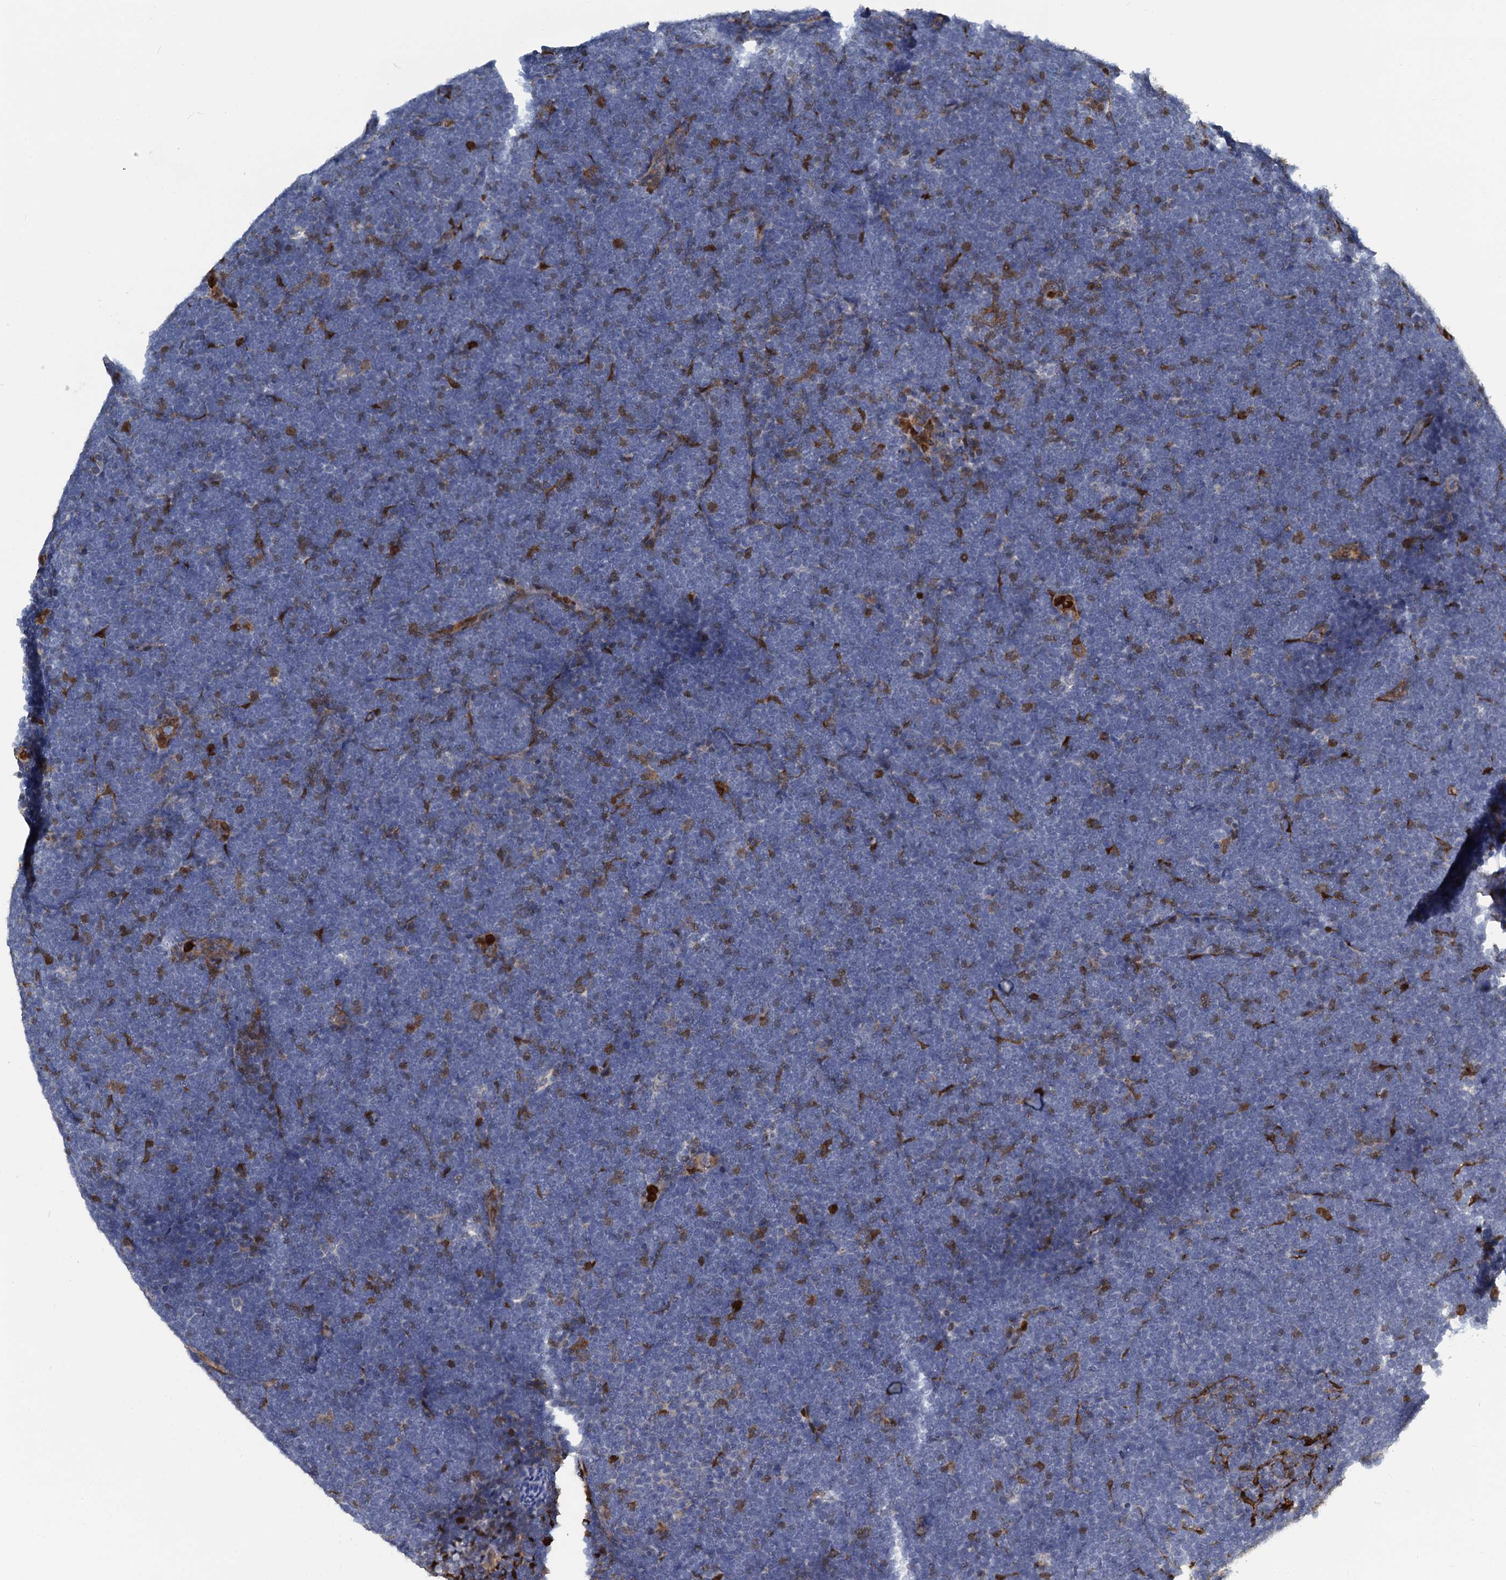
{"staining": {"intensity": "negative", "quantity": "none", "location": "none"}, "tissue": "lymphoma", "cell_type": "Tumor cells", "image_type": "cancer", "snomed": [{"axis": "morphology", "description": "Malignant lymphoma, non-Hodgkin's type, High grade"}, {"axis": "topography", "description": "Lymph node"}], "caption": "Micrograph shows no protein staining in tumor cells of malignant lymphoma, non-Hodgkin's type (high-grade) tissue. (Stains: DAB (3,3'-diaminobenzidine) immunohistochemistry with hematoxylin counter stain, Microscopy: brightfield microscopy at high magnification).", "gene": "S100A6", "patient": {"sex": "male", "age": 13}}